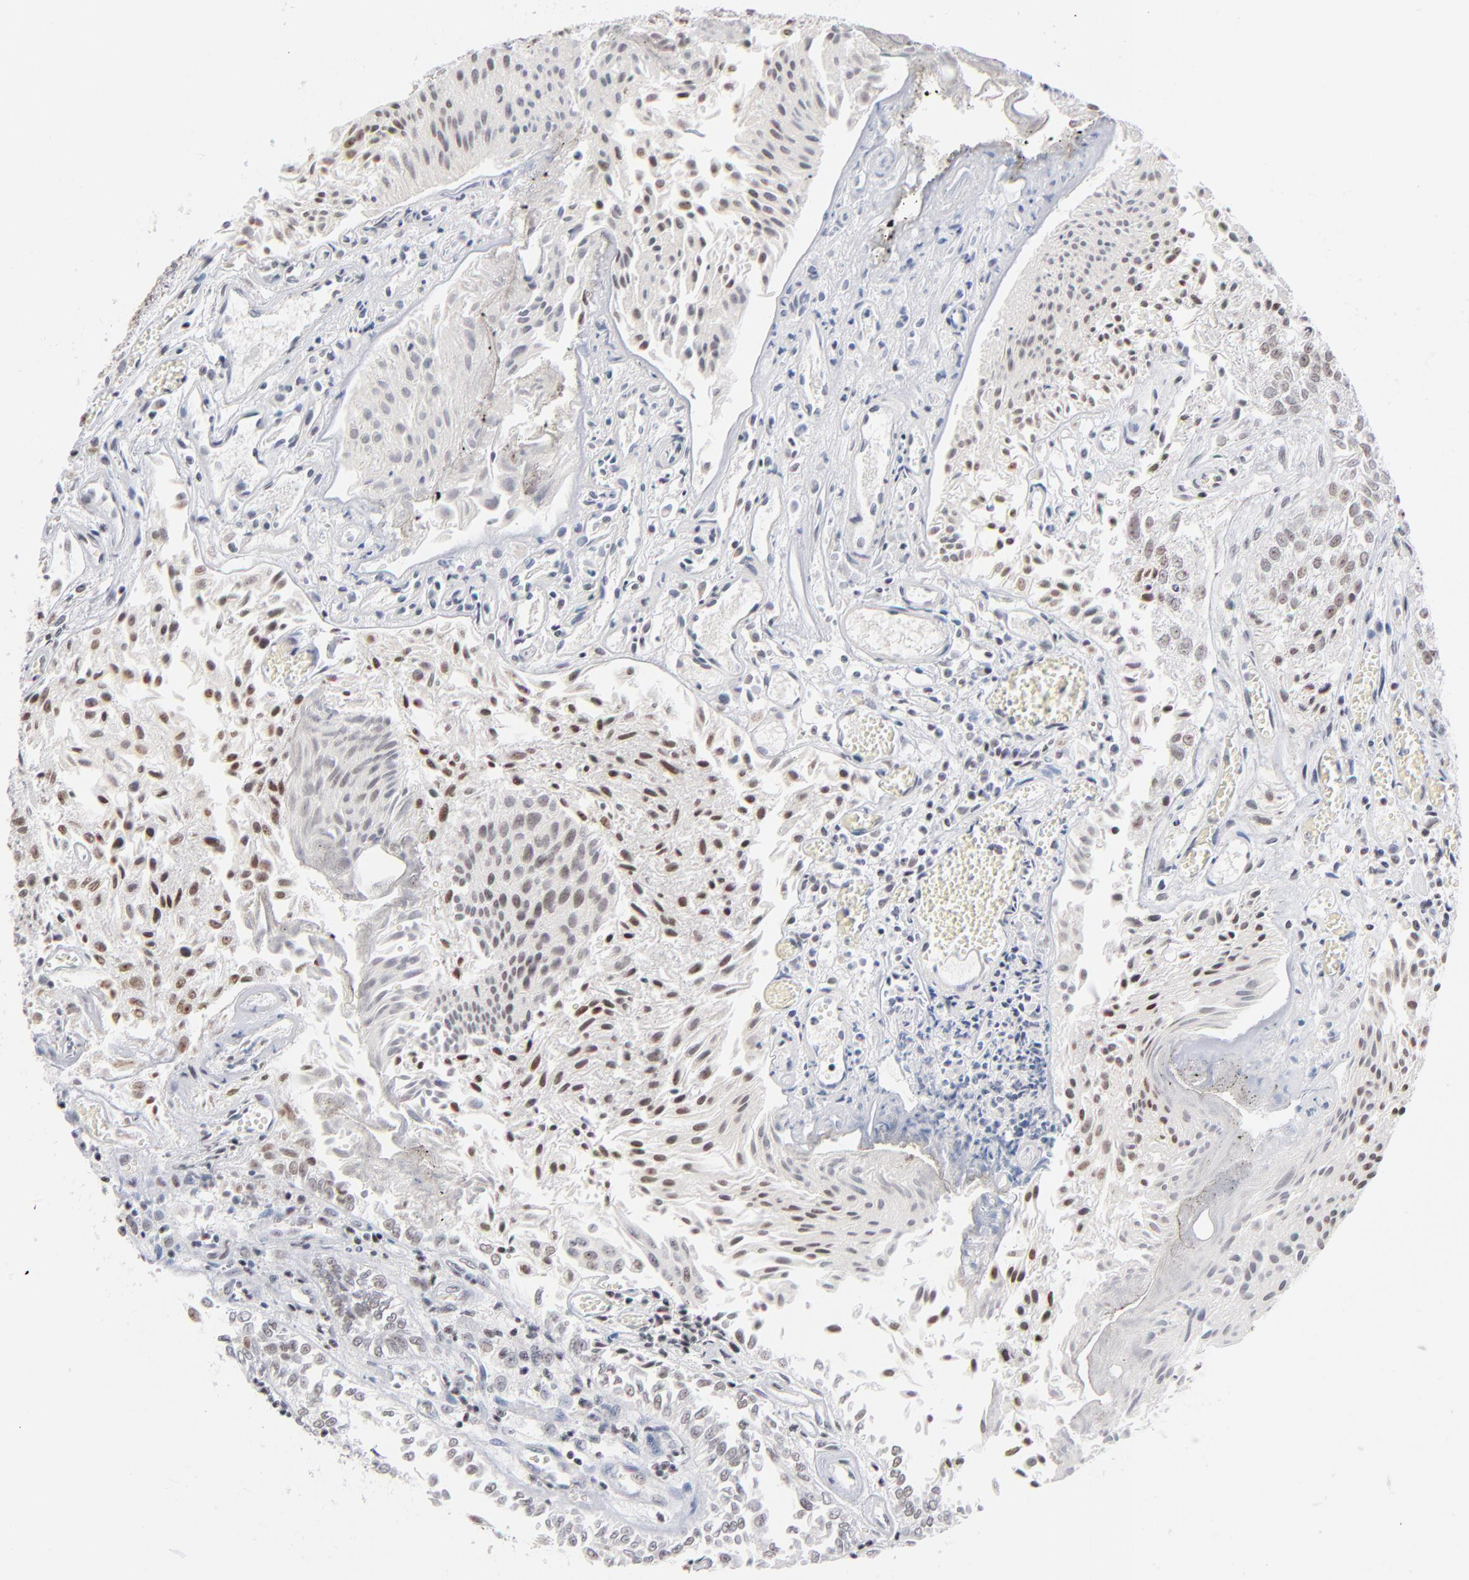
{"staining": {"intensity": "weak", "quantity": ">75%", "location": "nuclear"}, "tissue": "urothelial cancer", "cell_type": "Tumor cells", "image_type": "cancer", "snomed": [{"axis": "morphology", "description": "Urothelial carcinoma, Low grade"}, {"axis": "topography", "description": "Urinary bladder"}], "caption": "Protein expression analysis of urothelial cancer exhibits weak nuclear staining in about >75% of tumor cells.", "gene": "ZNF143", "patient": {"sex": "male", "age": 86}}